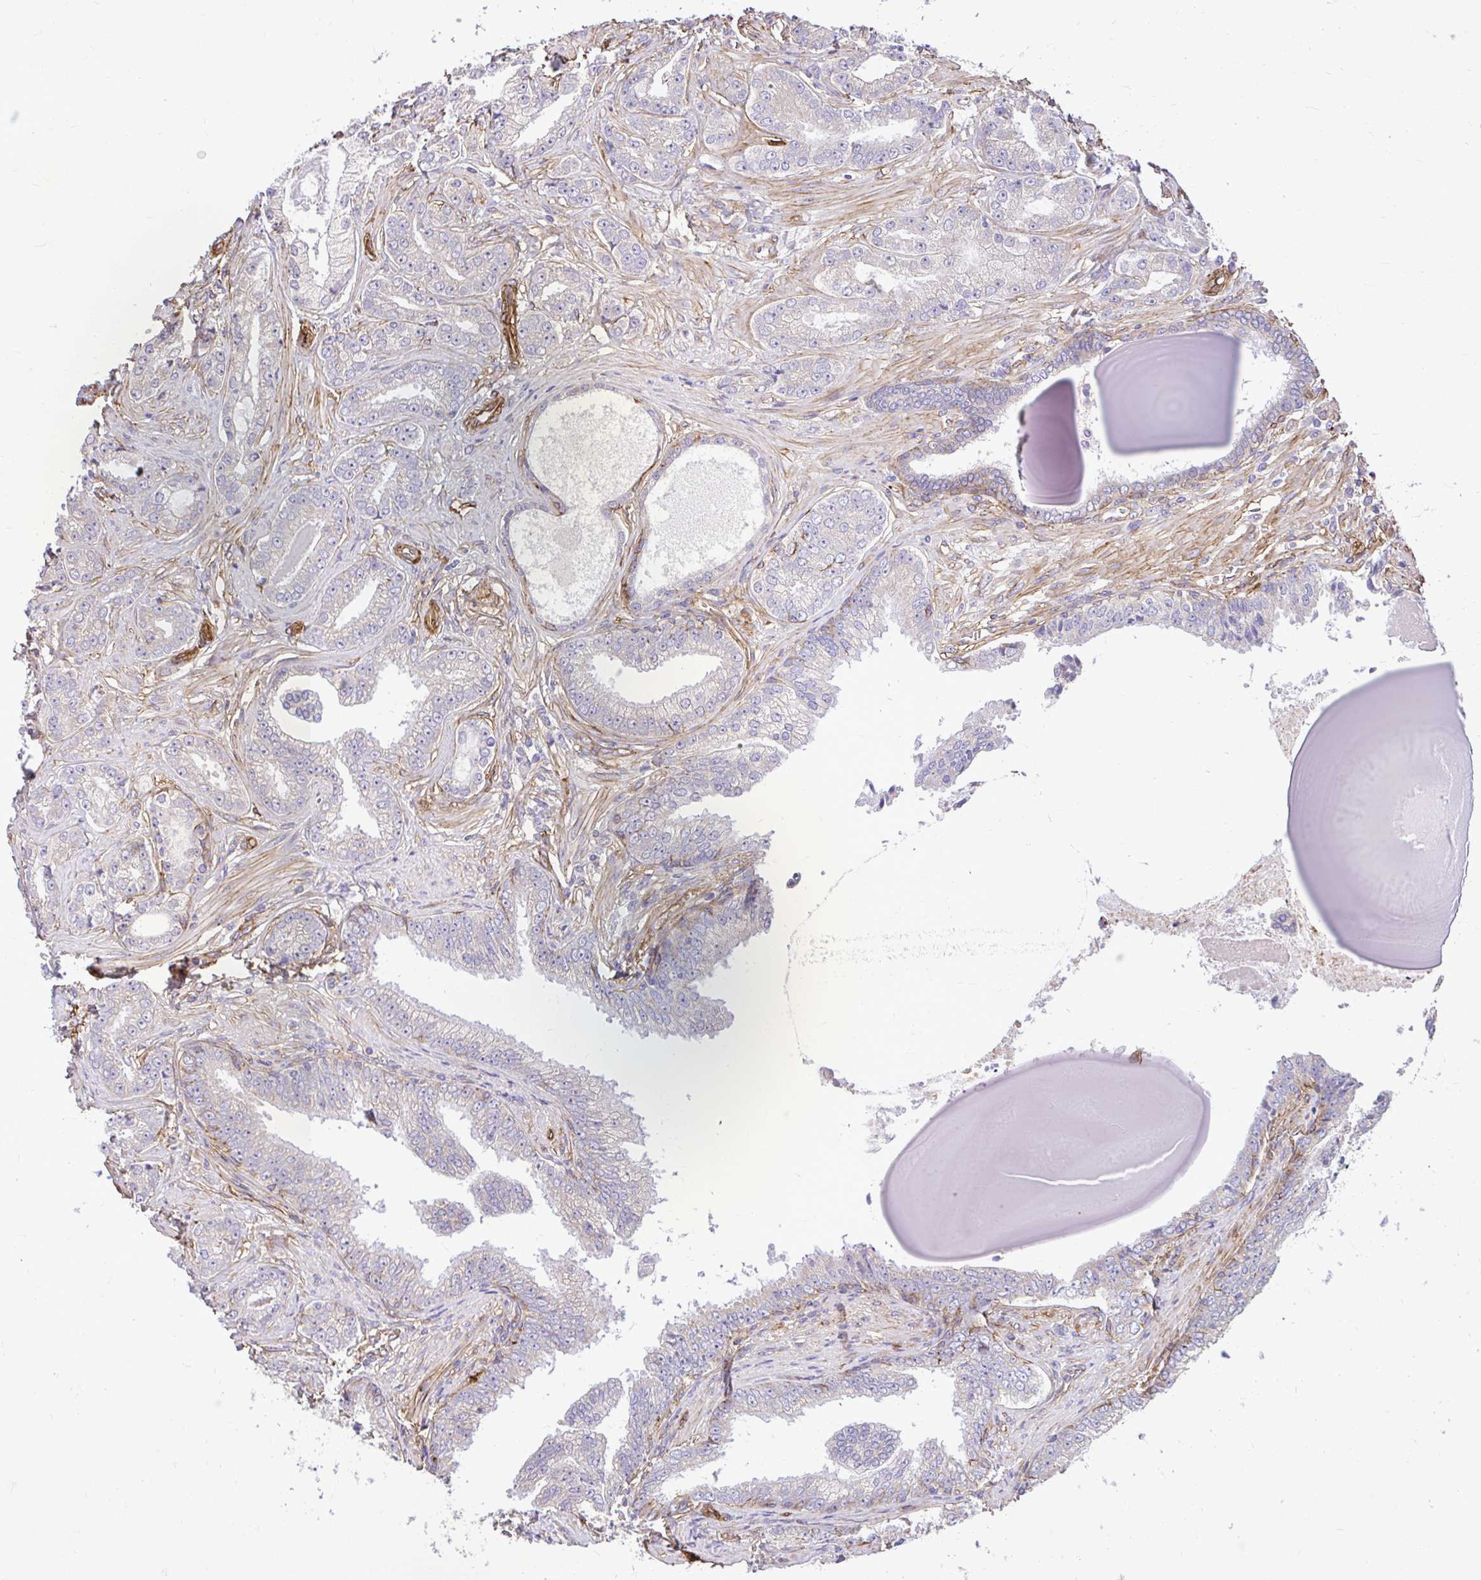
{"staining": {"intensity": "negative", "quantity": "none", "location": "none"}, "tissue": "prostate cancer", "cell_type": "Tumor cells", "image_type": "cancer", "snomed": [{"axis": "morphology", "description": "Adenocarcinoma, Low grade"}, {"axis": "topography", "description": "Prostate"}], "caption": "DAB (3,3'-diaminobenzidine) immunohistochemical staining of prostate cancer (adenocarcinoma (low-grade)) exhibits no significant staining in tumor cells.", "gene": "PTPRK", "patient": {"sex": "male", "age": 61}}